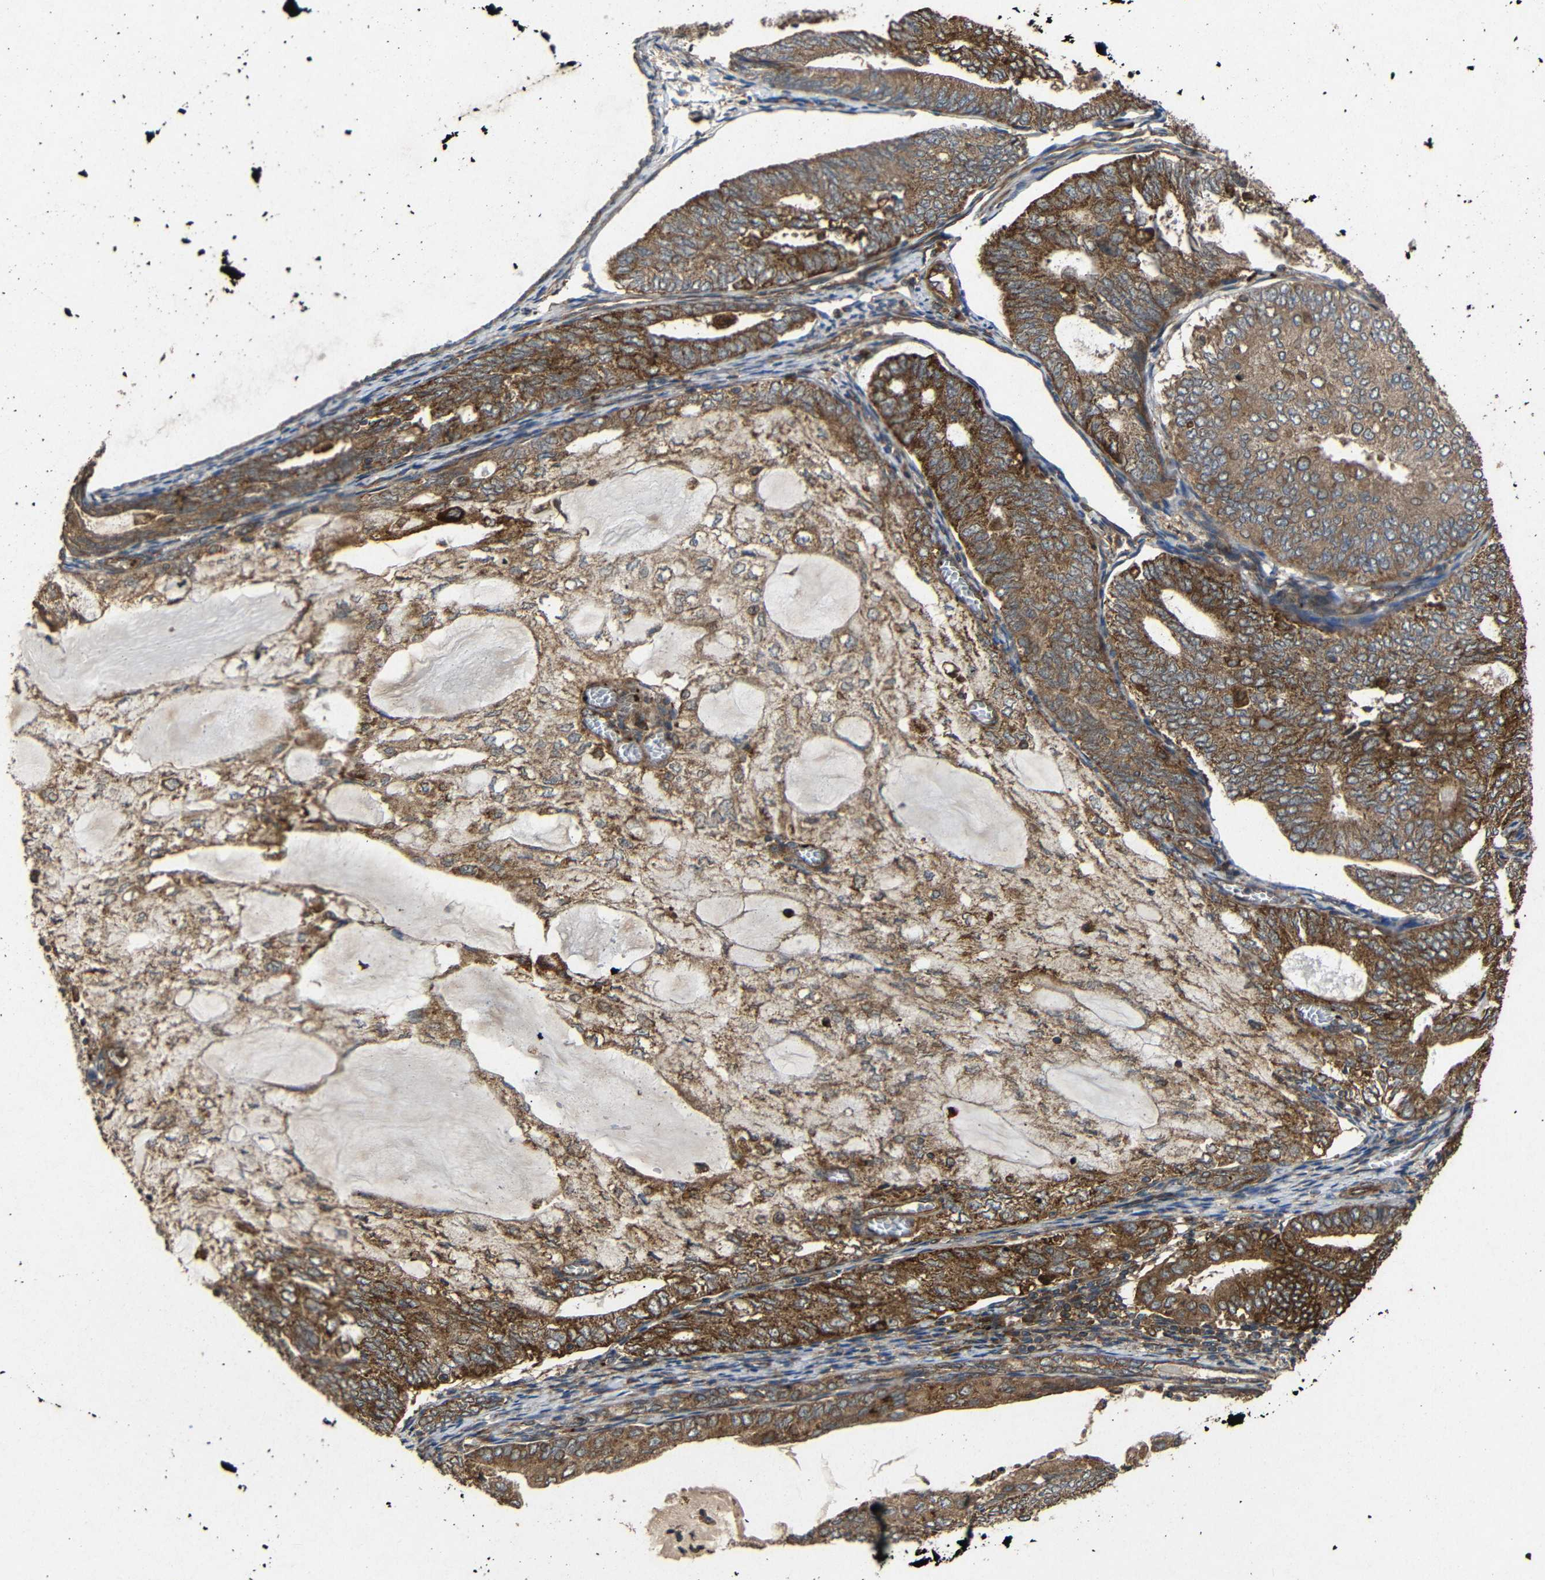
{"staining": {"intensity": "strong", "quantity": "25%-75%", "location": "cytoplasmic/membranous"}, "tissue": "endometrial cancer", "cell_type": "Tumor cells", "image_type": "cancer", "snomed": [{"axis": "morphology", "description": "Adenocarcinoma, NOS"}, {"axis": "topography", "description": "Endometrium"}], "caption": "Immunohistochemistry staining of endometrial cancer (adenocarcinoma), which demonstrates high levels of strong cytoplasmic/membranous positivity in approximately 25%-75% of tumor cells indicating strong cytoplasmic/membranous protein positivity. The staining was performed using DAB (3,3'-diaminobenzidine) (brown) for protein detection and nuclei were counterstained in hematoxylin (blue).", "gene": "EIF2S1", "patient": {"sex": "female", "age": 81}}